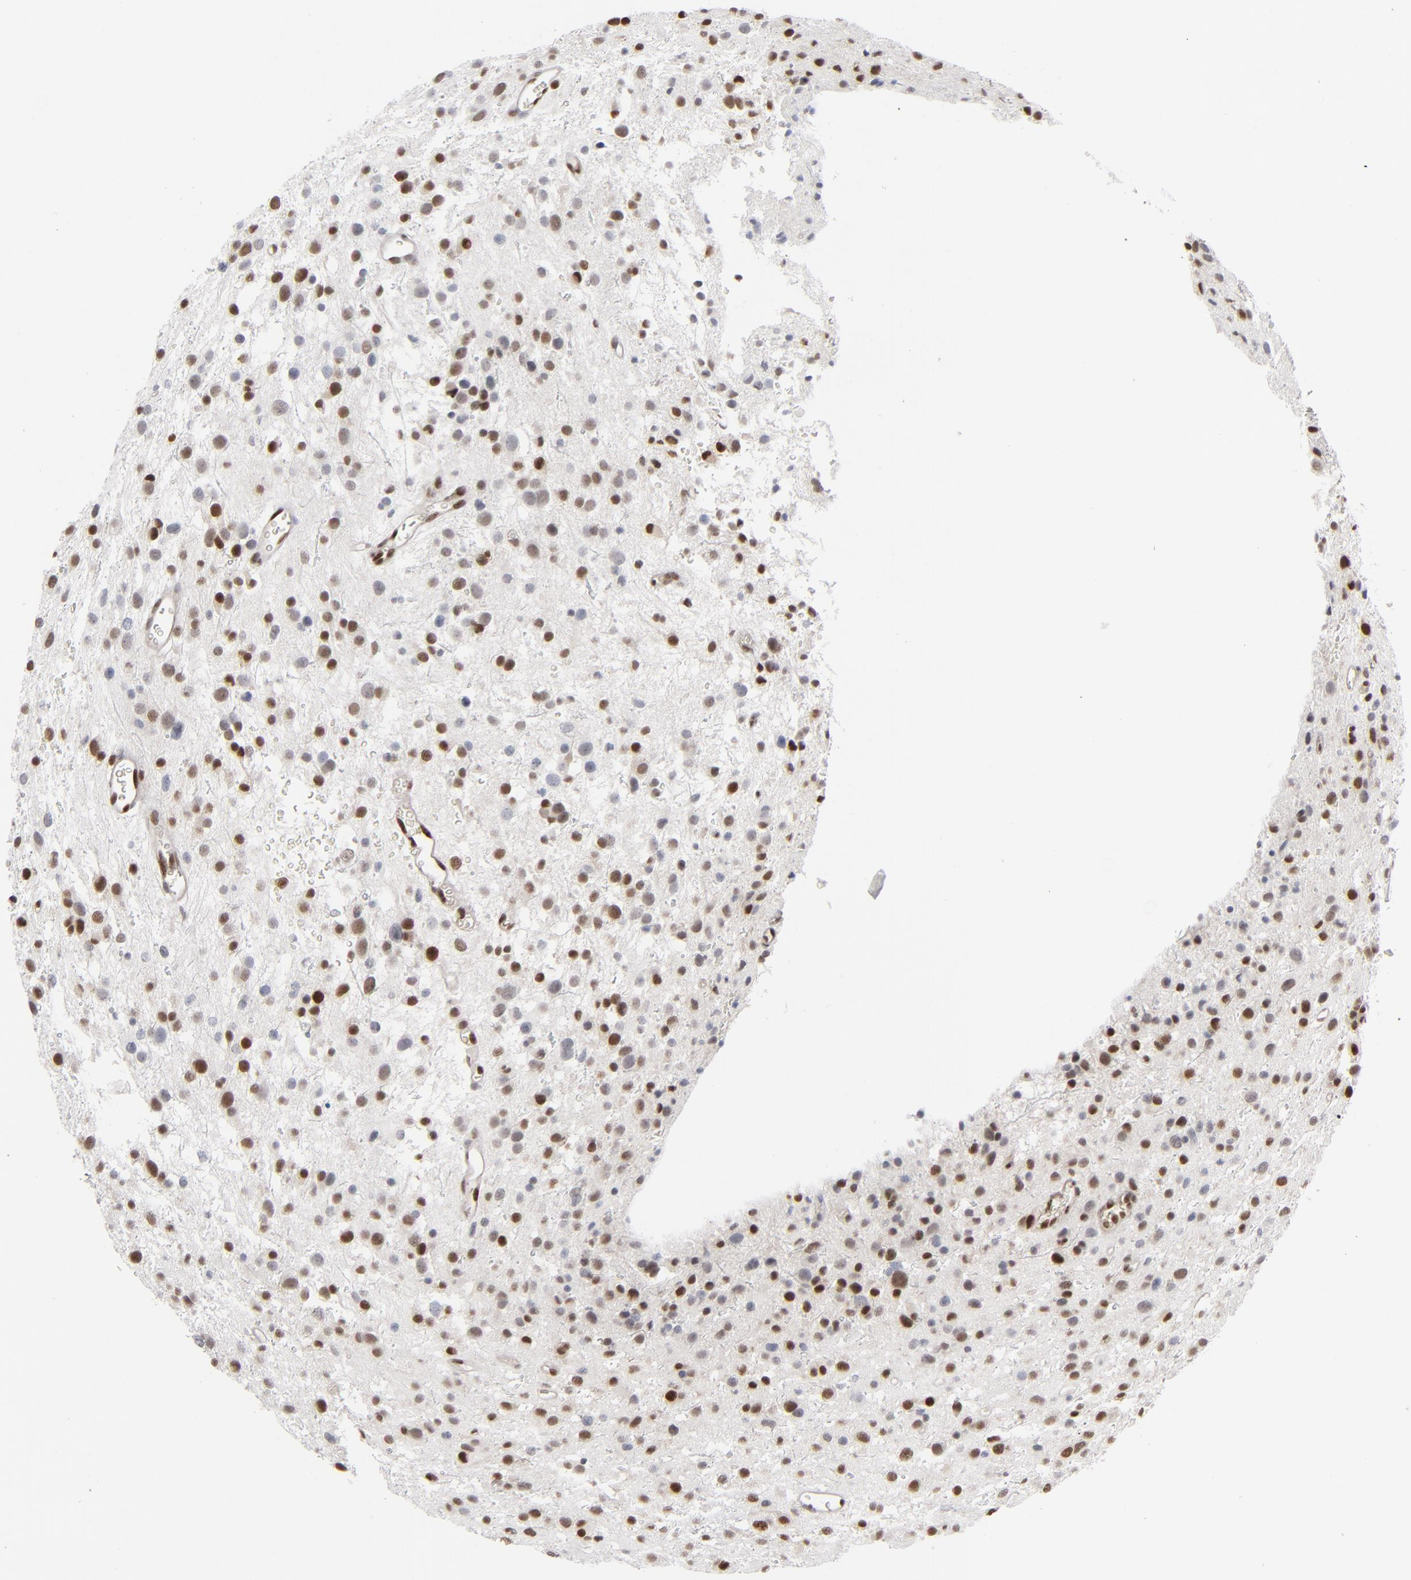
{"staining": {"intensity": "strong", "quantity": ">75%", "location": "nuclear"}, "tissue": "glioma", "cell_type": "Tumor cells", "image_type": "cancer", "snomed": [{"axis": "morphology", "description": "Glioma, malignant, Low grade"}, {"axis": "topography", "description": "Brain"}], "caption": "Low-grade glioma (malignant) tissue reveals strong nuclear positivity in about >75% of tumor cells, visualized by immunohistochemistry. (brown staining indicates protein expression, while blue staining denotes nuclei).", "gene": "IRF9", "patient": {"sex": "female", "age": 36}}